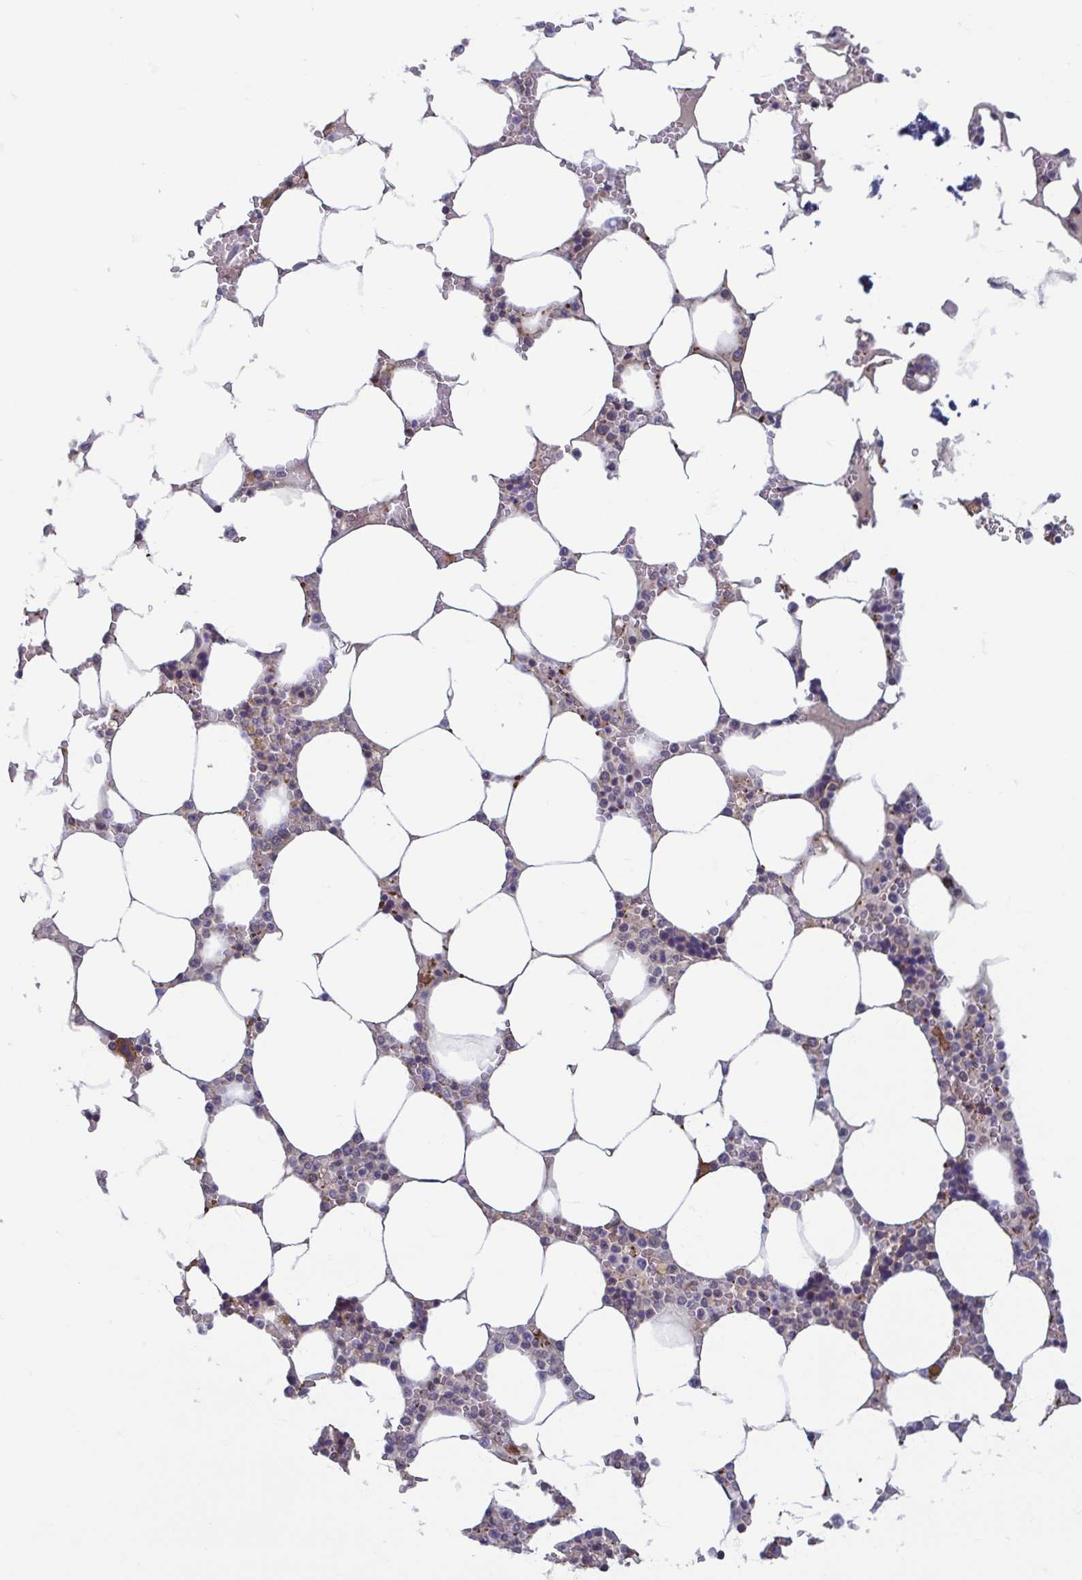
{"staining": {"intensity": "negative", "quantity": "none", "location": "none"}, "tissue": "bone marrow", "cell_type": "Hematopoietic cells", "image_type": "normal", "snomed": [{"axis": "morphology", "description": "Normal tissue, NOS"}, {"axis": "topography", "description": "Bone marrow"}], "caption": "Bone marrow stained for a protein using immunohistochemistry demonstrates no positivity hematopoietic cells.", "gene": "LRRC38", "patient": {"sex": "male", "age": 64}}